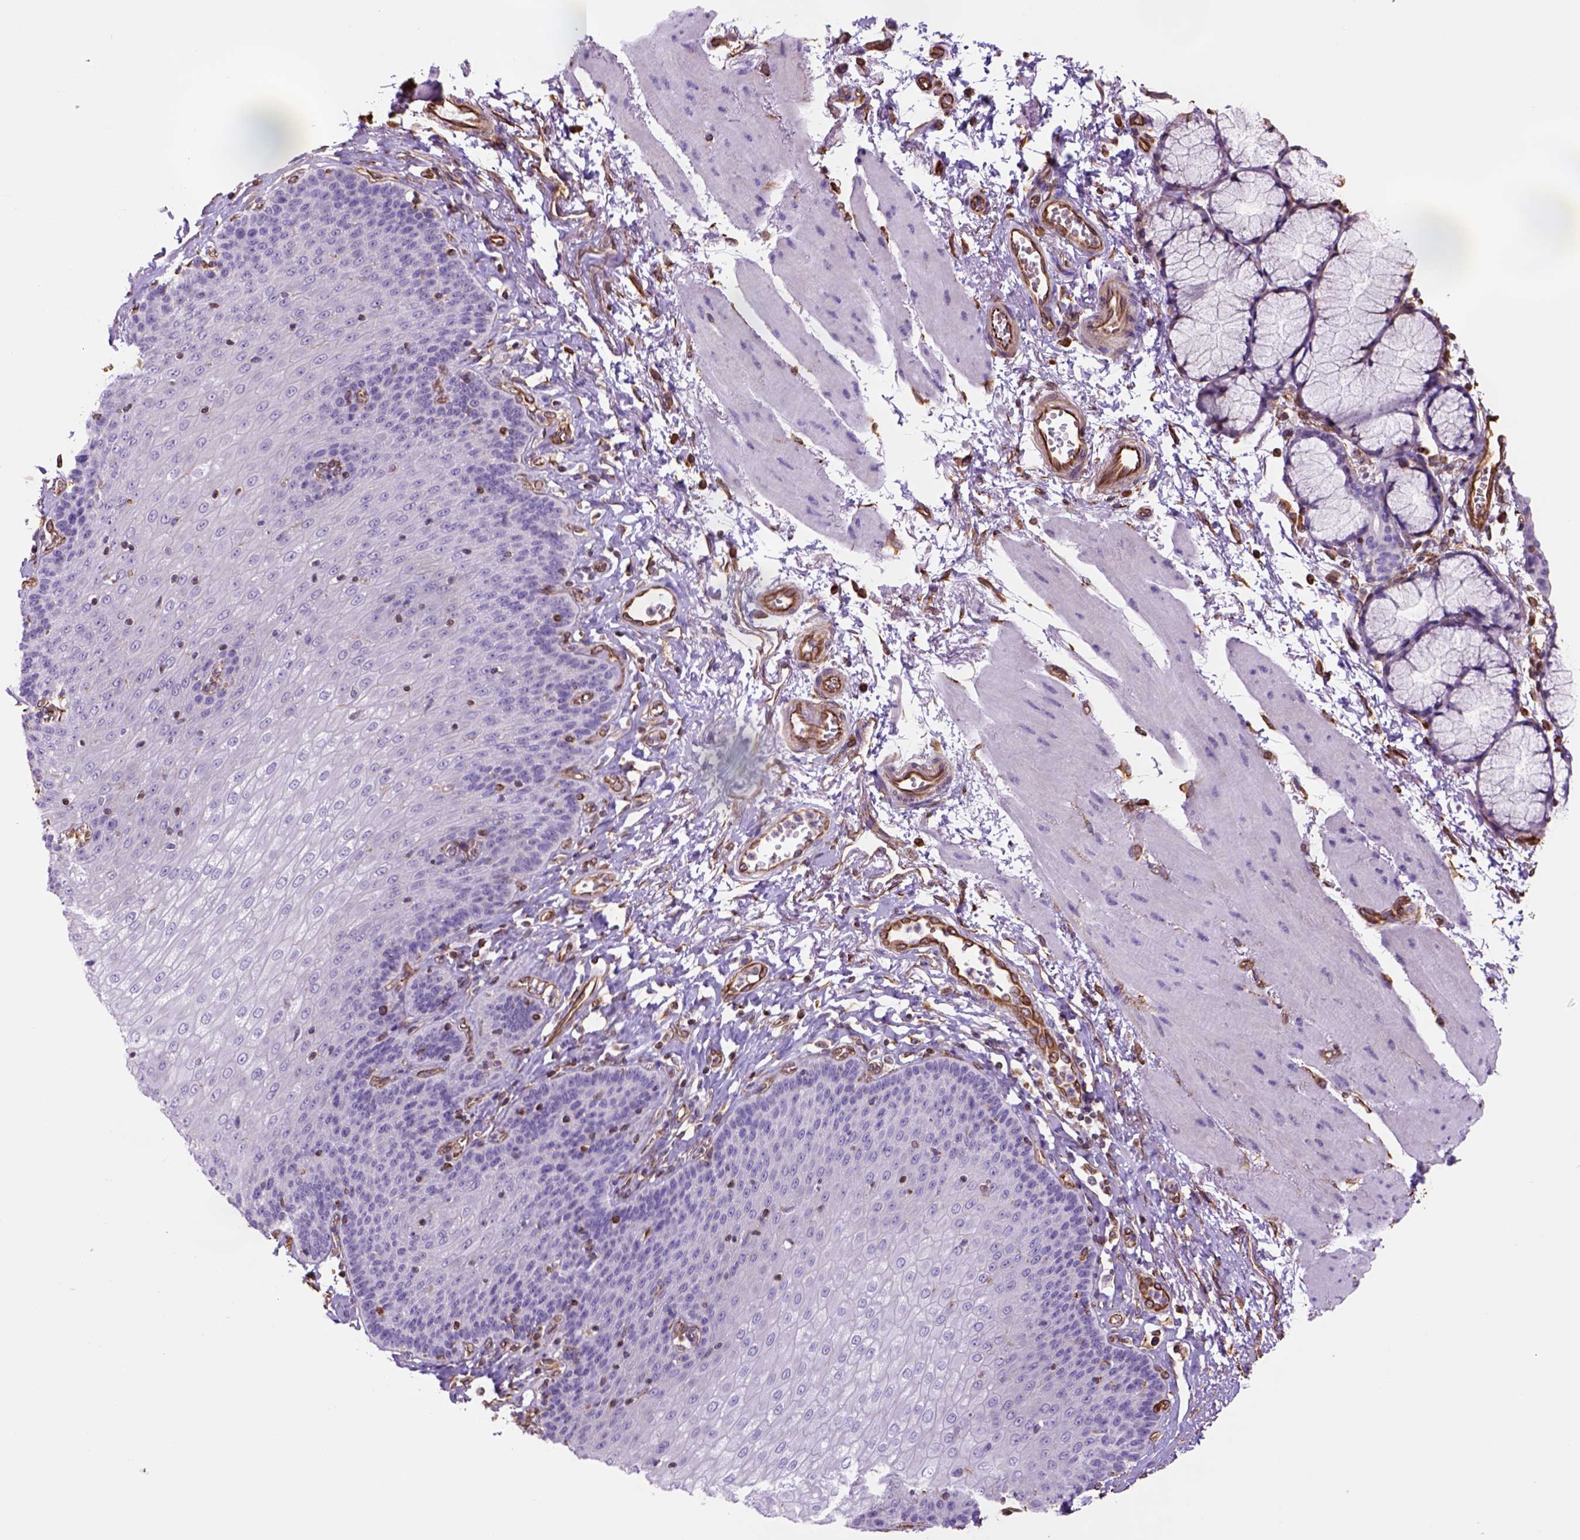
{"staining": {"intensity": "negative", "quantity": "none", "location": "none"}, "tissue": "esophagus", "cell_type": "Squamous epithelial cells", "image_type": "normal", "snomed": [{"axis": "morphology", "description": "Normal tissue, NOS"}, {"axis": "topography", "description": "Esophagus"}], "caption": "The micrograph shows no significant staining in squamous epithelial cells of esophagus. (Stains: DAB (3,3'-diaminobenzidine) immunohistochemistry (IHC) with hematoxylin counter stain, Microscopy: brightfield microscopy at high magnification).", "gene": "ZZZ3", "patient": {"sex": "female", "age": 81}}